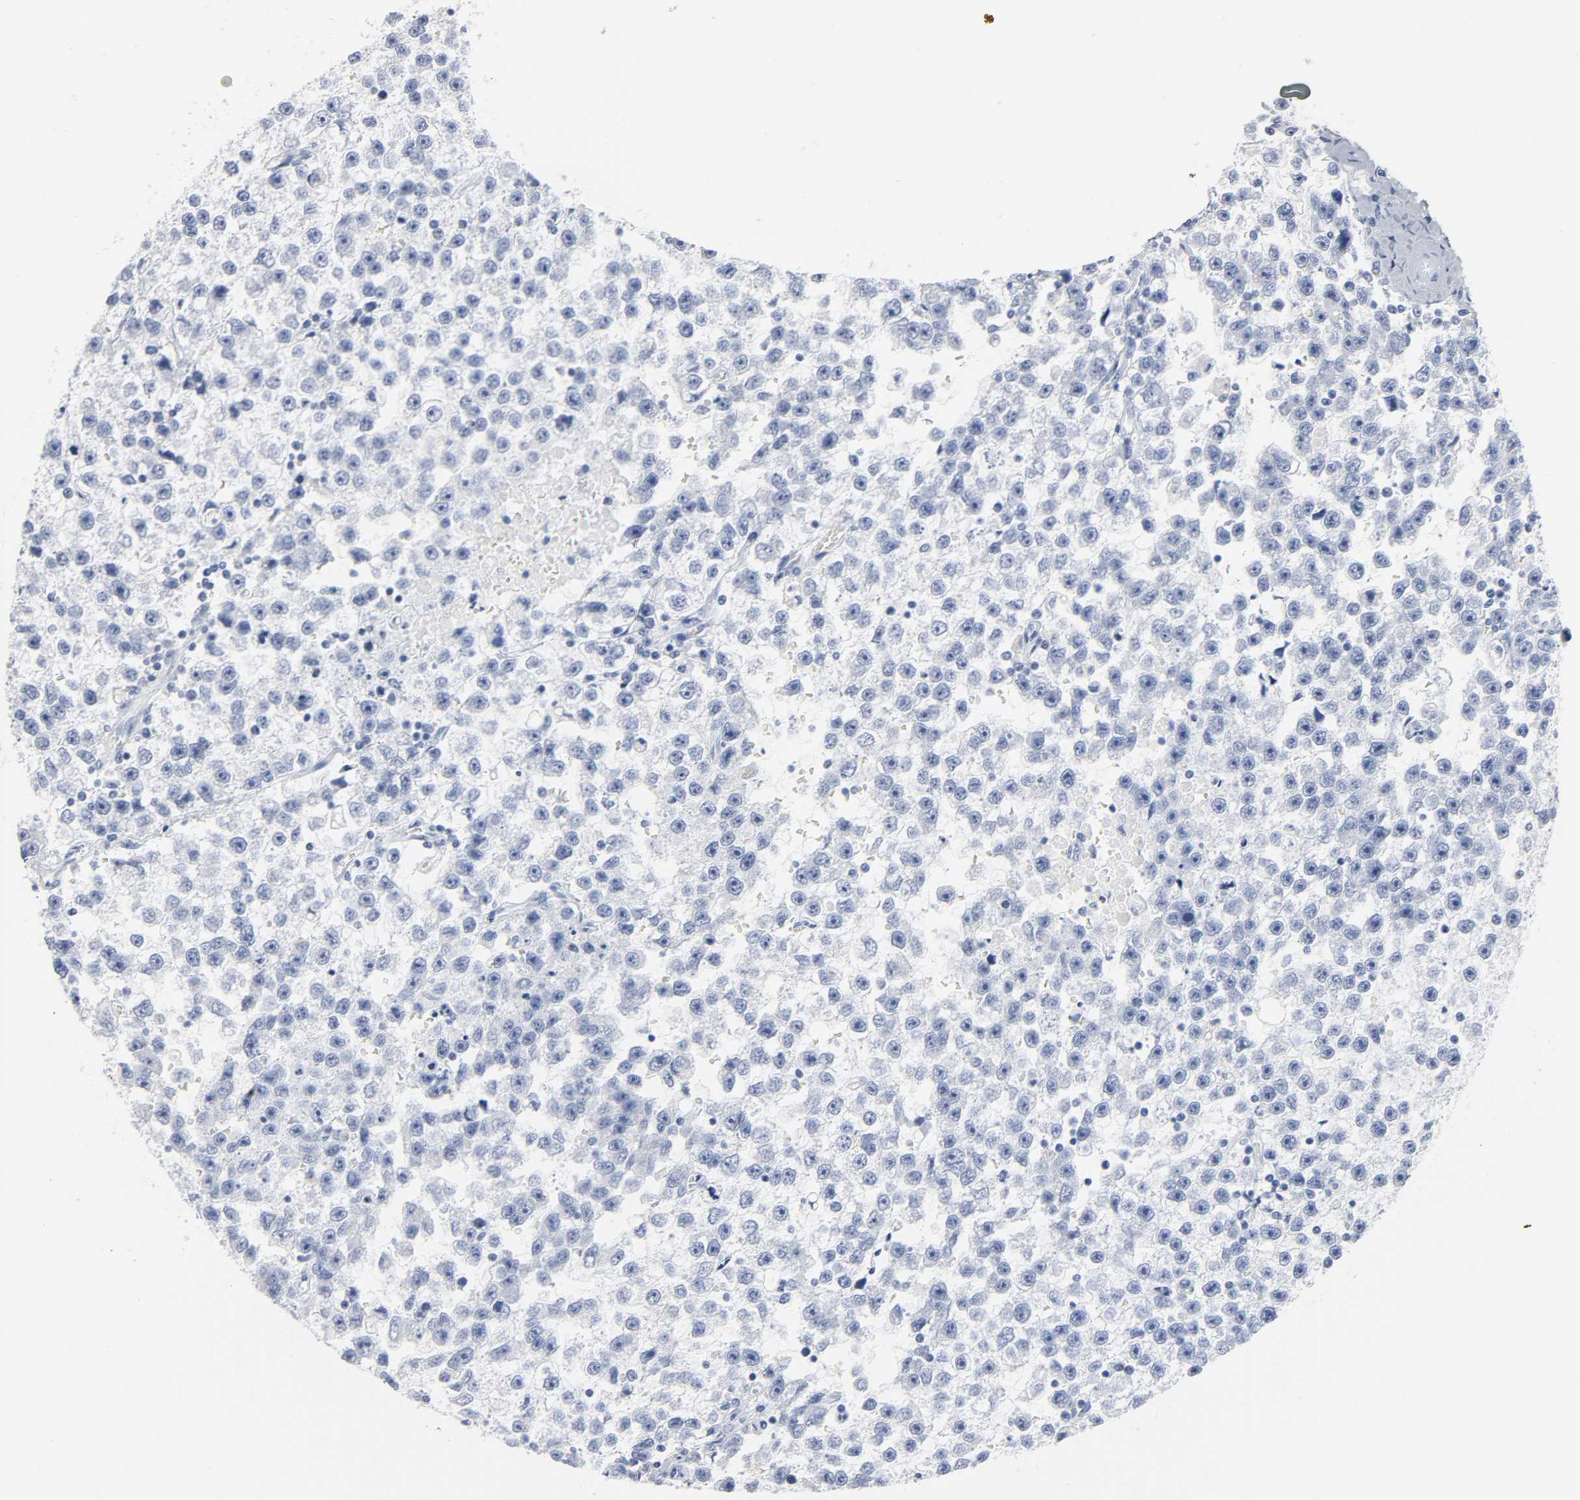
{"staining": {"intensity": "negative", "quantity": "none", "location": "none"}, "tissue": "testis cancer", "cell_type": "Tumor cells", "image_type": "cancer", "snomed": [{"axis": "morphology", "description": "Seminoma, NOS"}, {"axis": "topography", "description": "Testis"}], "caption": "DAB immunohistochemical staining of human testis cancer shows no significant staining in tumor cells.", "gene": "ACP3", "patient": {"sex": "male", "age": 33}}